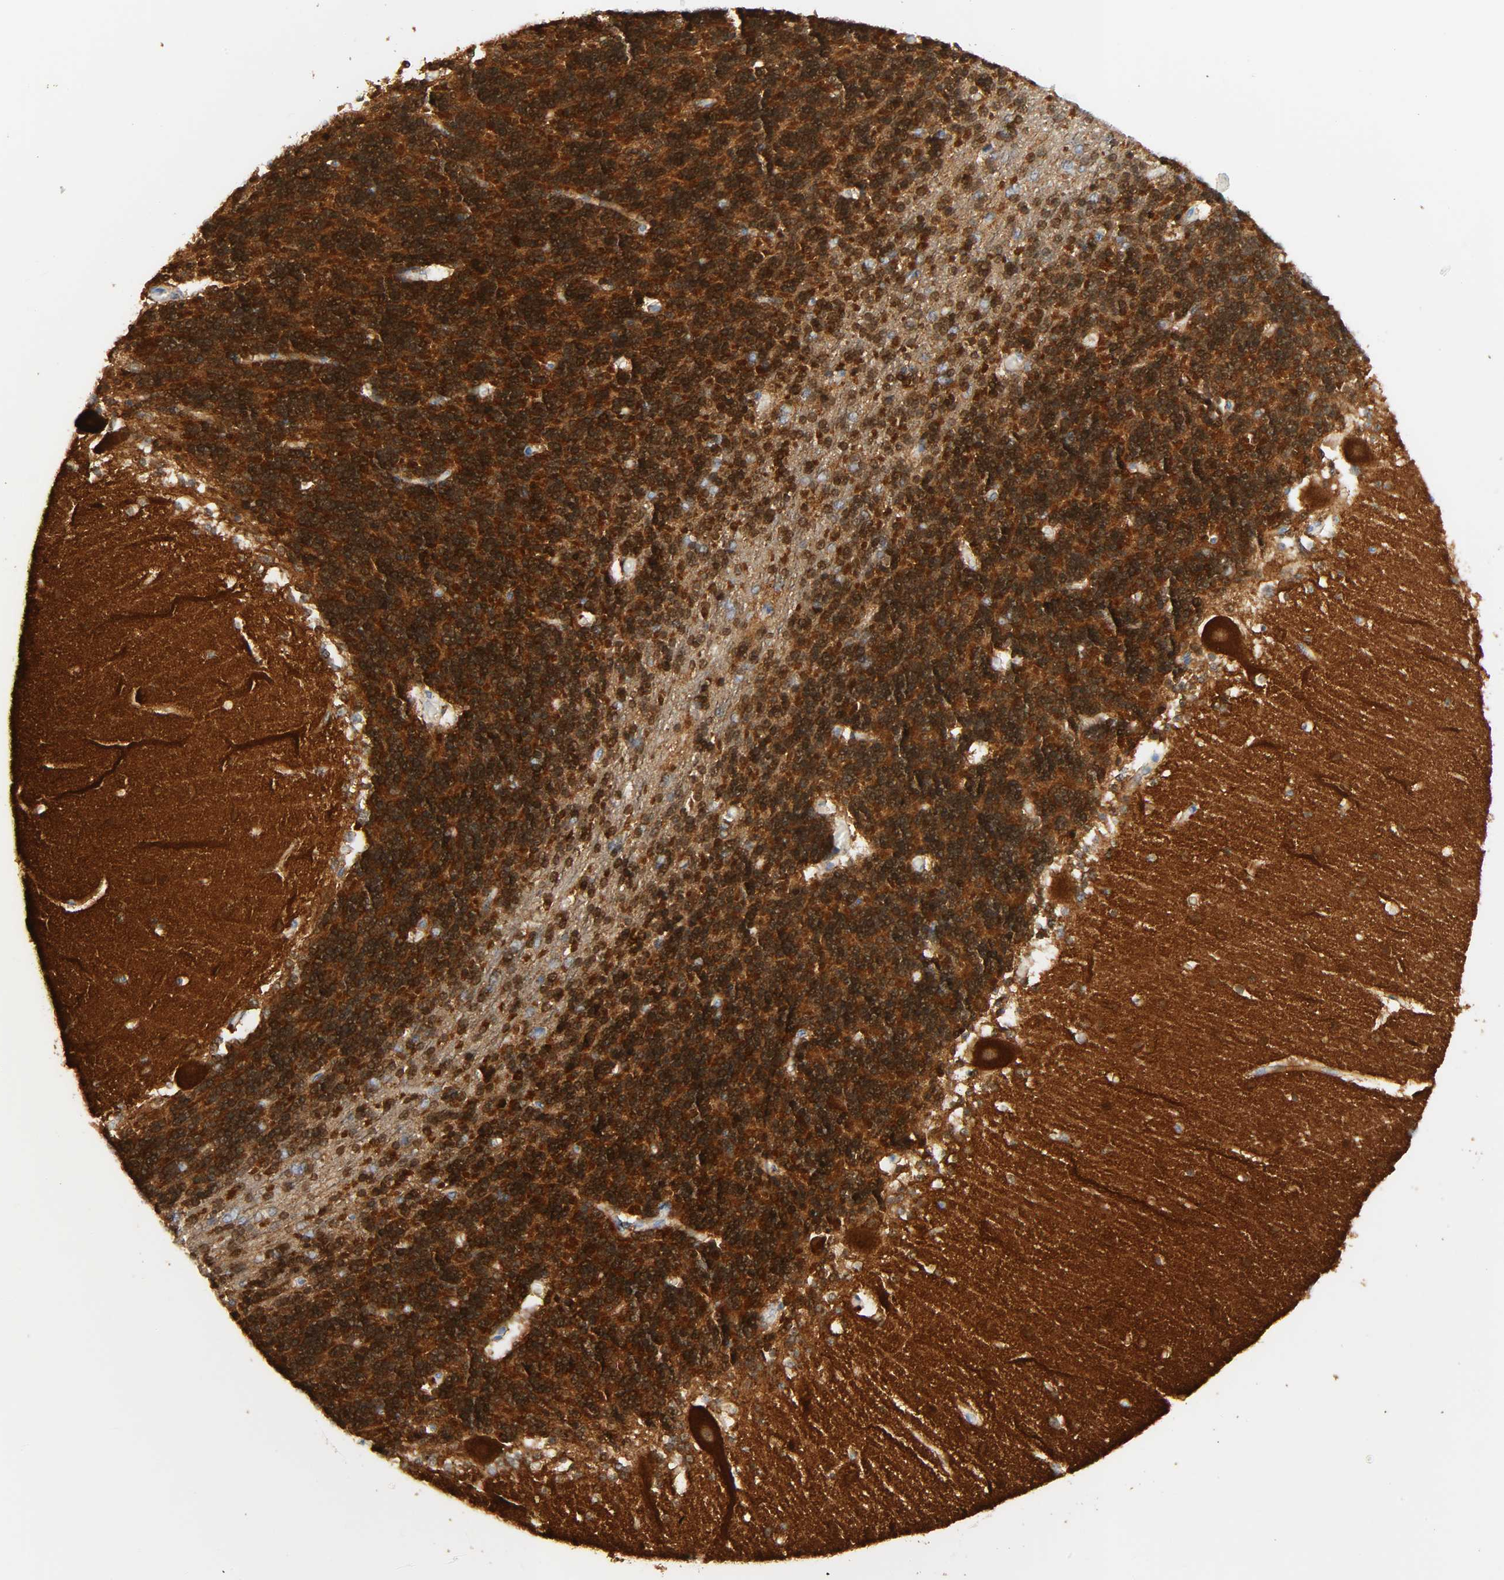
{"staining": {"intensity": "strong", "quantity": ">75%", "location": "cytoplasmic/membranous,nuclear"}, "tissue": "cerebellum", "cell_type": "Cells in granular layer", "image_type": "normal", "snomed": [{"axis": "morphology", "description": "Normal tissue, NOS"}, {"axis": "topography", "description": "Cerebellum"}], "caption": "Approximately >75% of cells in granular layer in normal cerebellum demonstrate strong cytoplasmic/membranous,nuclear protein staining as visualized by brown immunohistochemical staining.", "gene": "CAMK2A", "patient": {"sex": "female", "age": 54}}